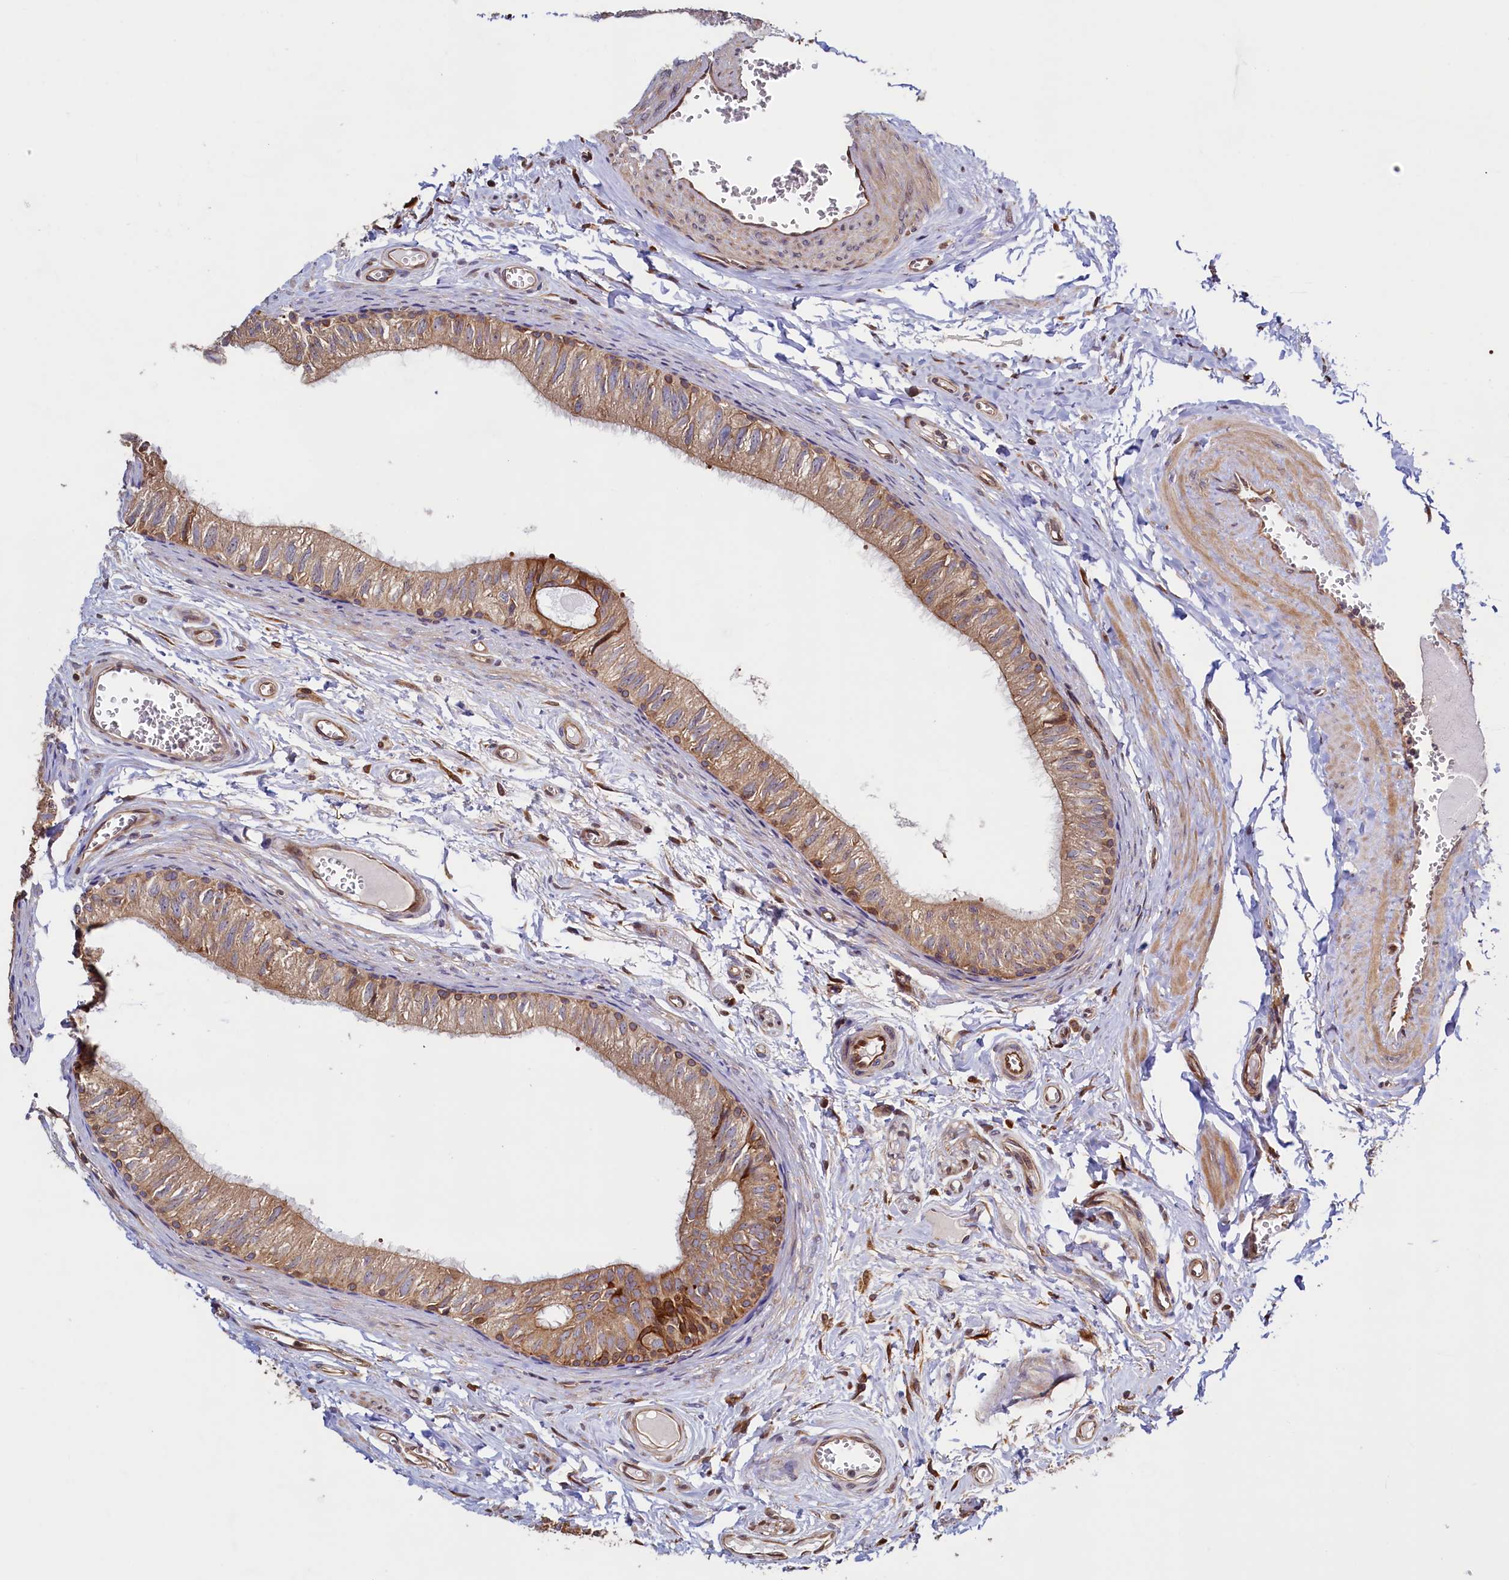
{"staining": {"intensity": "moderate", "quantity": ">75%", "location": "cytoplasmic/membranous"}, "tissue": "epididymis", "cell_type": "Glandular cells", "image_type": "normal", "snomed": [{"axis": "morphology", "description": "Normal tissue, NOS"}, {"axis": "topography", "description": "Epididymis"}], "caption": "Immunohistochemical staining of benign human epididymis reveals >75% levels of moderate cytoplasmic/membranous protein staining in about >75% of glandular cells.", "gene": "ATXN2L", "patient": {"sex": "male", "age": 42}}